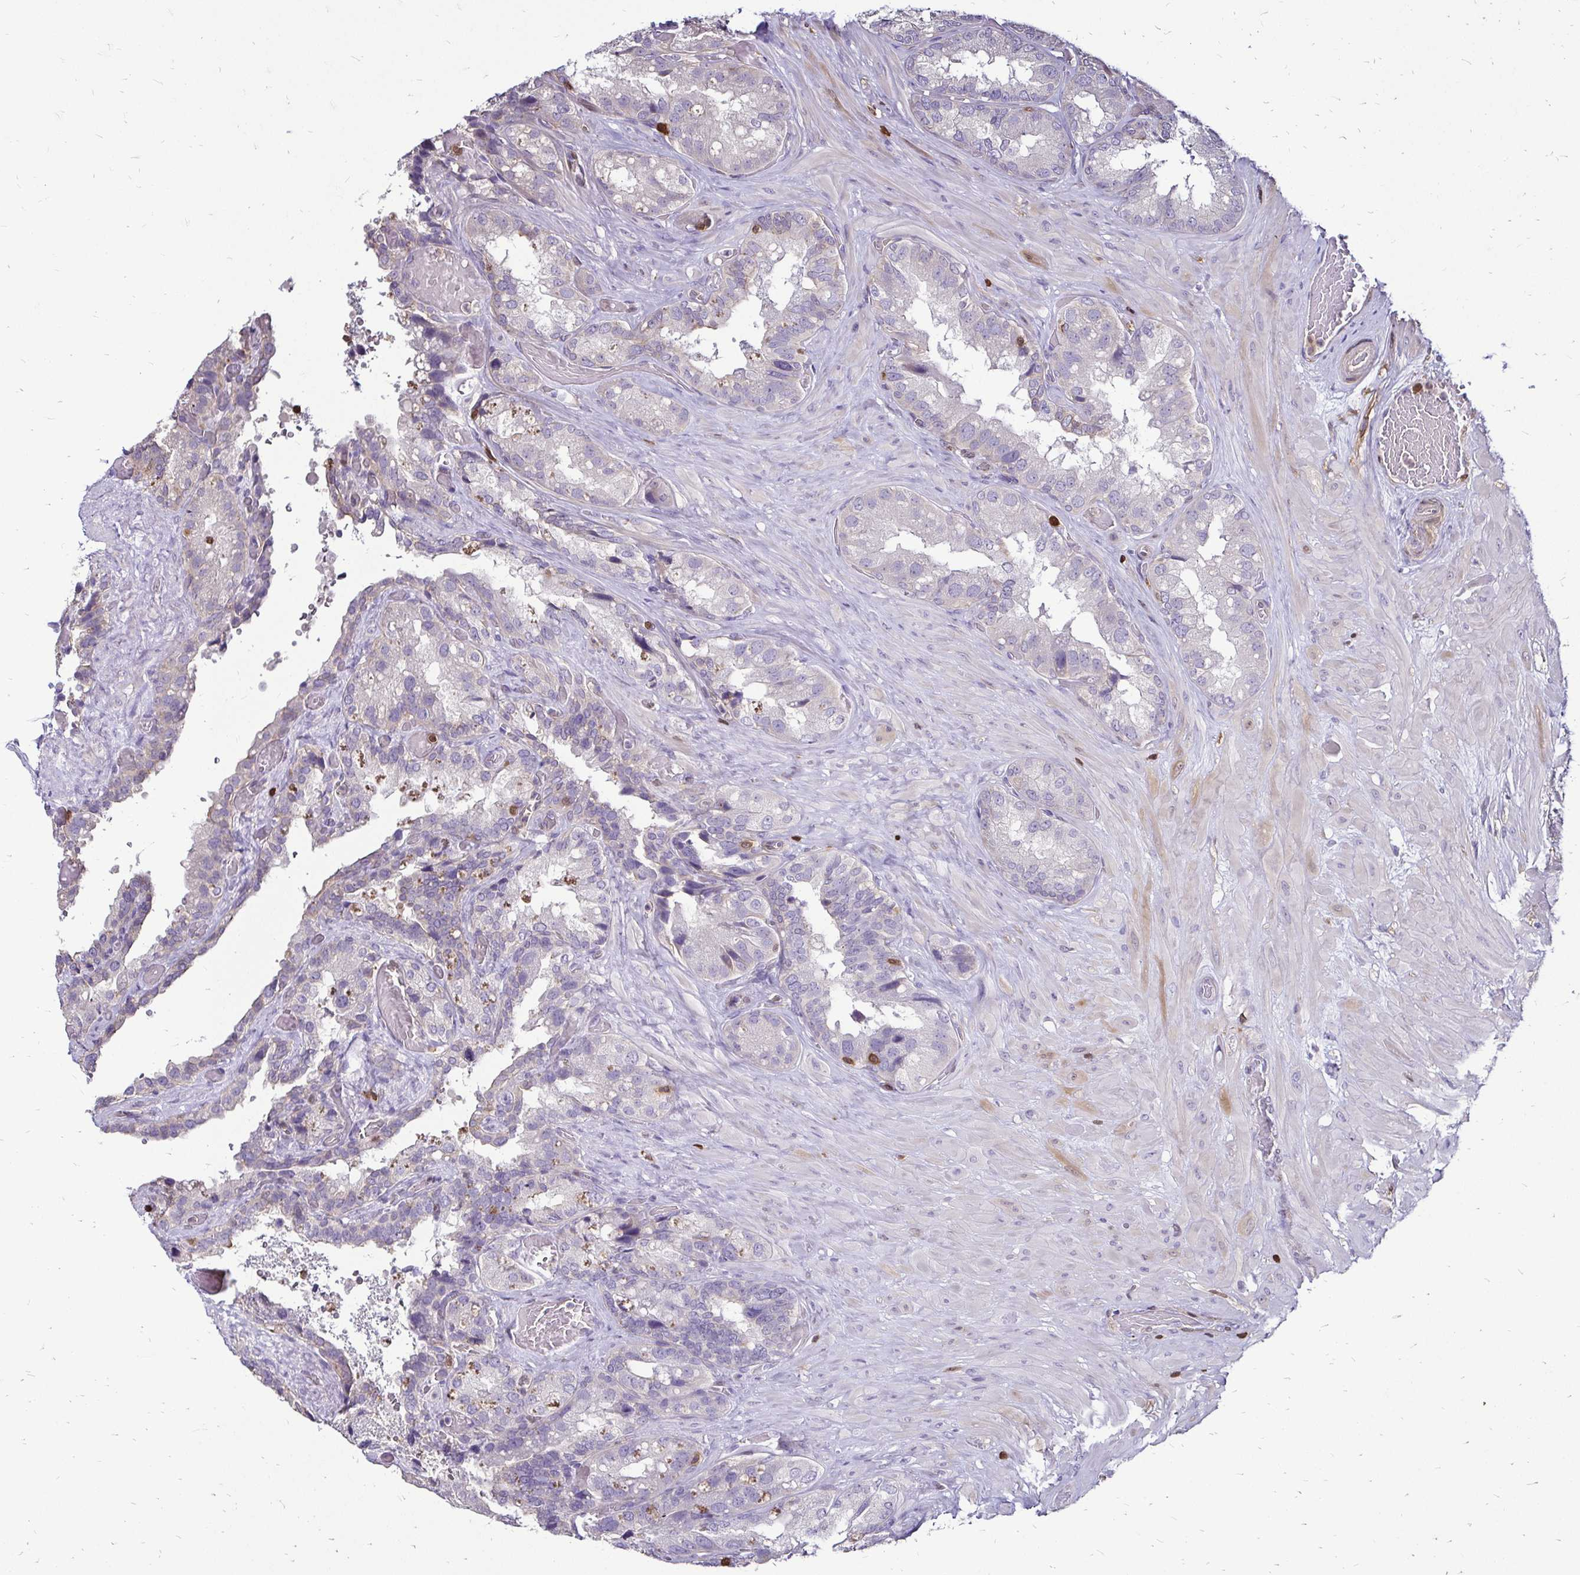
{"staining": {"intensity": "negative", "quantity": "none", "location": "none"}, "tissue": "seminal vesicle", "cell_type": "Glandular cells", "image_type": "normal", "snomed": [{"axis": "morphology", "description": "Normal tissue, NOS"}, {"axis": "topography", "description": "Seminal veicle"}], "caption": "Immunohistochemistry micrograph of normal seminal vesicle stained for a protein (brown), which displays no staining in glandular cells. (Stains: DAB (3,3'-diaminobenzidine) IHC with hematoxylin counter stain, Microscopy: brightfield microscopy at high magnification).", "gene": "ZFP1", "patient": {"sex": "male", "age": 60}}